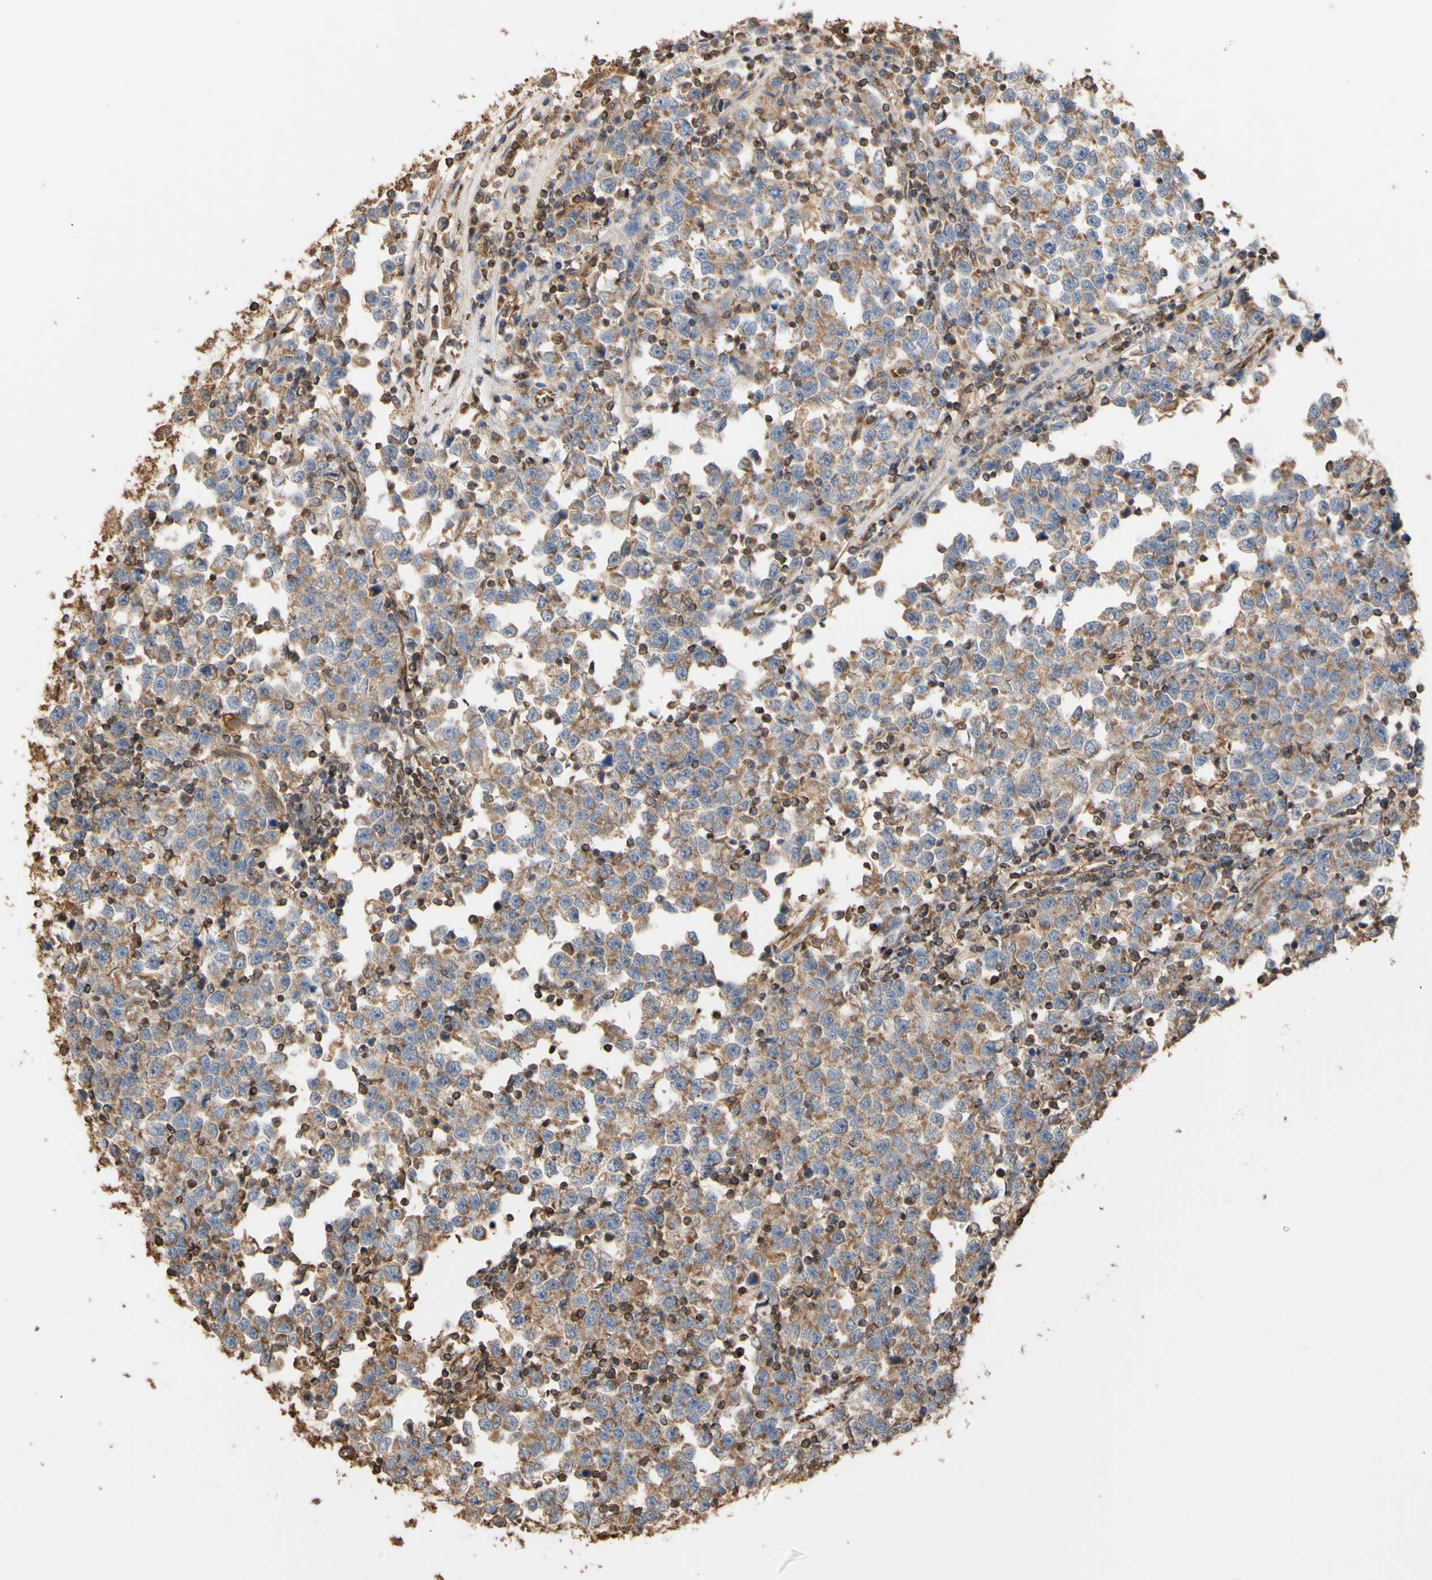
{"staining": {"intensity": "moderate", "quantity": ">75%", "location": "cytoplasmic/membranous"}, "tissue": "testis cancer", "cell_type": "Tumor cells", "image_type": "cancer", "snomed": [{"axis": "morphology", "description": "Seminoma, NOS"}, {"axis": "topography", "description": "Testis"}], "caption": "Immunohistochemical staining of seminoma (testis) displays medium levels of moderate cytoplasmic/membranous protein positivity in approximately >75% of tumor cells.", "gene": "ALDH9A1", "patient": {"sex": "male", "age": 43}}